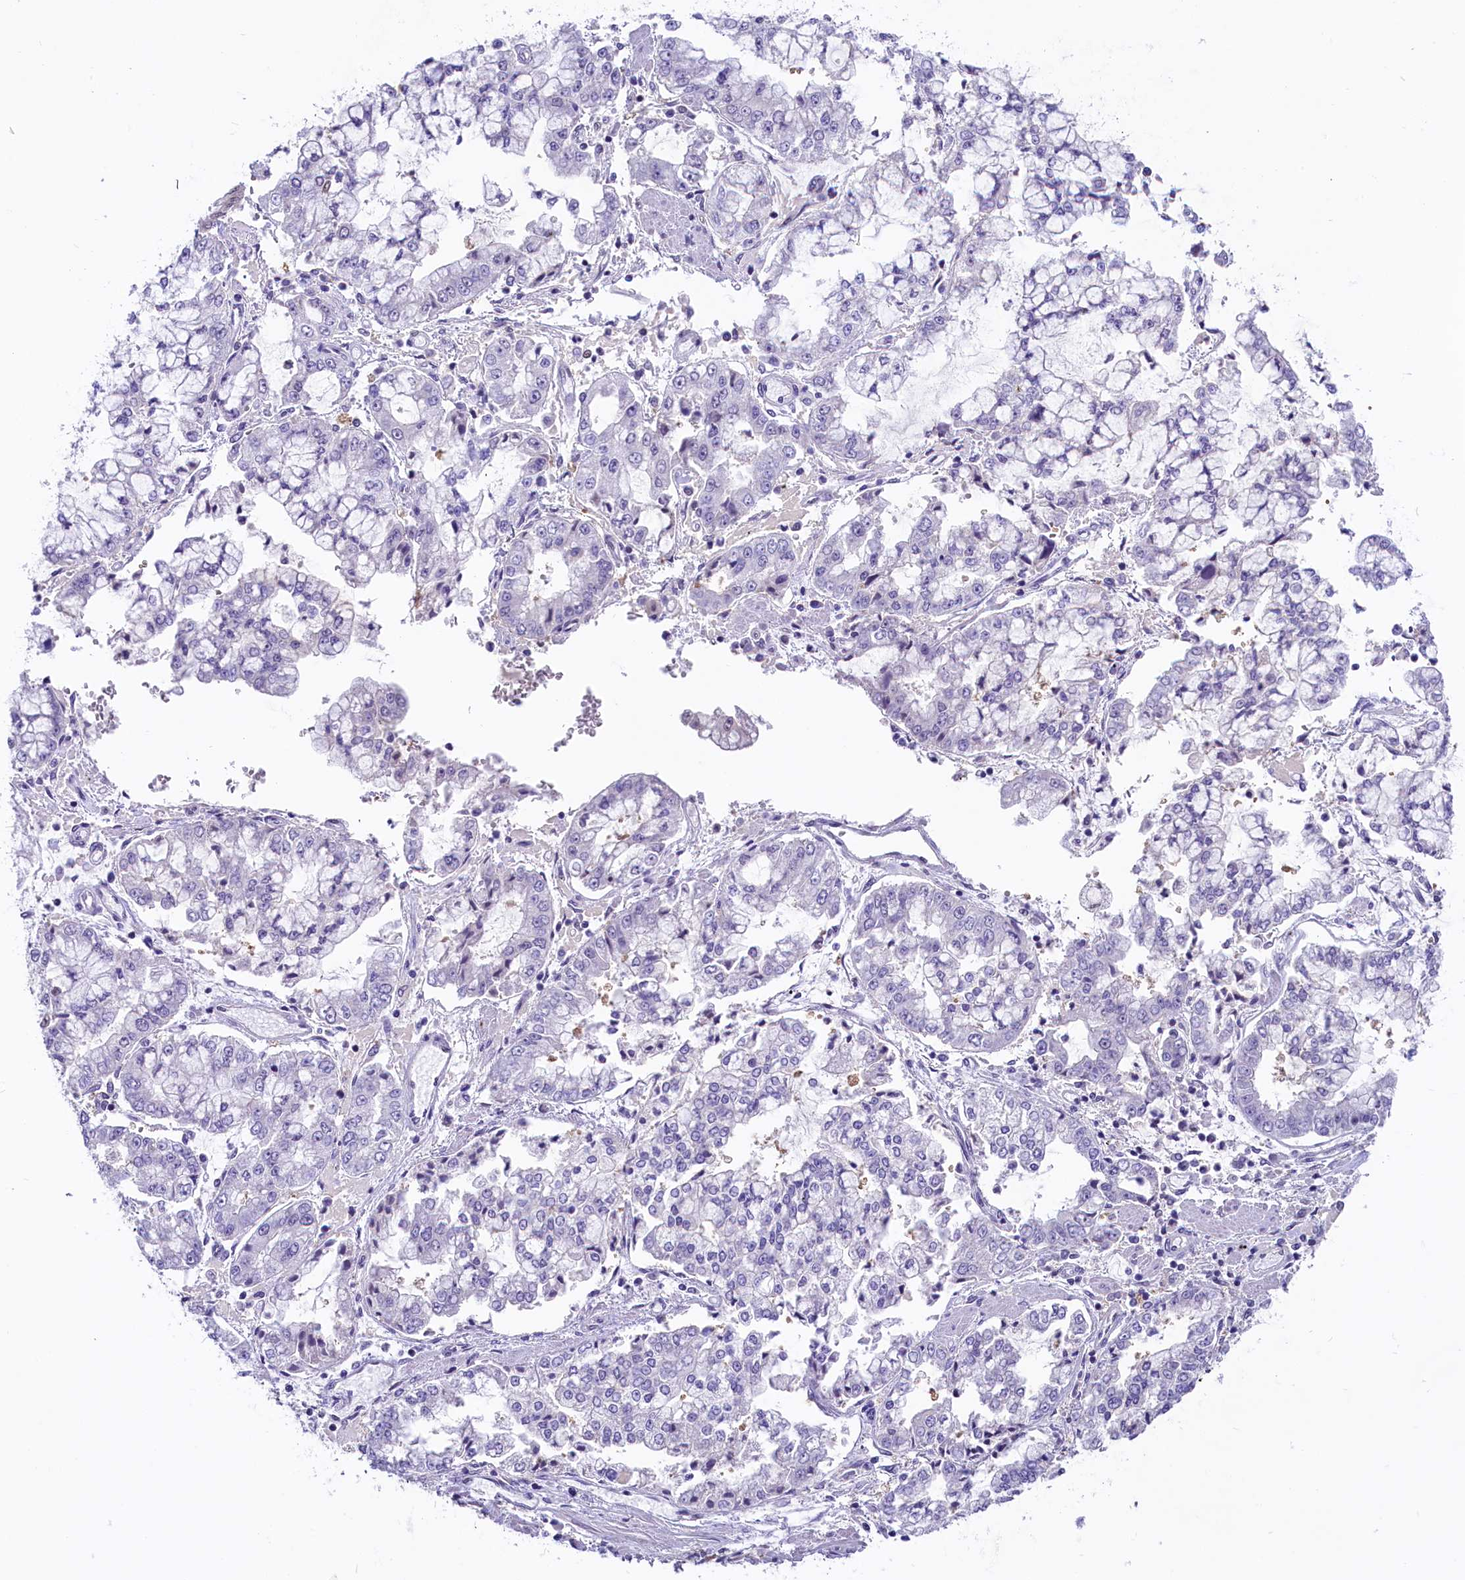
{"staining": {"intensity": "negative", "quantity": "none", "location": "none"}, "tissue": "stomach cancer", "cell_type": "Tumor cells", "image_type": "cancer", "snomed": [{"axis": "morphology", "description": "Adenocarcinoma, NOS"}, {"axis": "topography", "description": "Stomach"}], "caption": "This is a image of immunohistochemistry staining of stomach cancer (adenocarcinoma), which shows no positivity in tumor cells. (Immunohistochemistry (ihc), brightfield microscopy, high magnification).", "gene": "ZC3H4", "patient": {"sex": "male", "age": 76}}